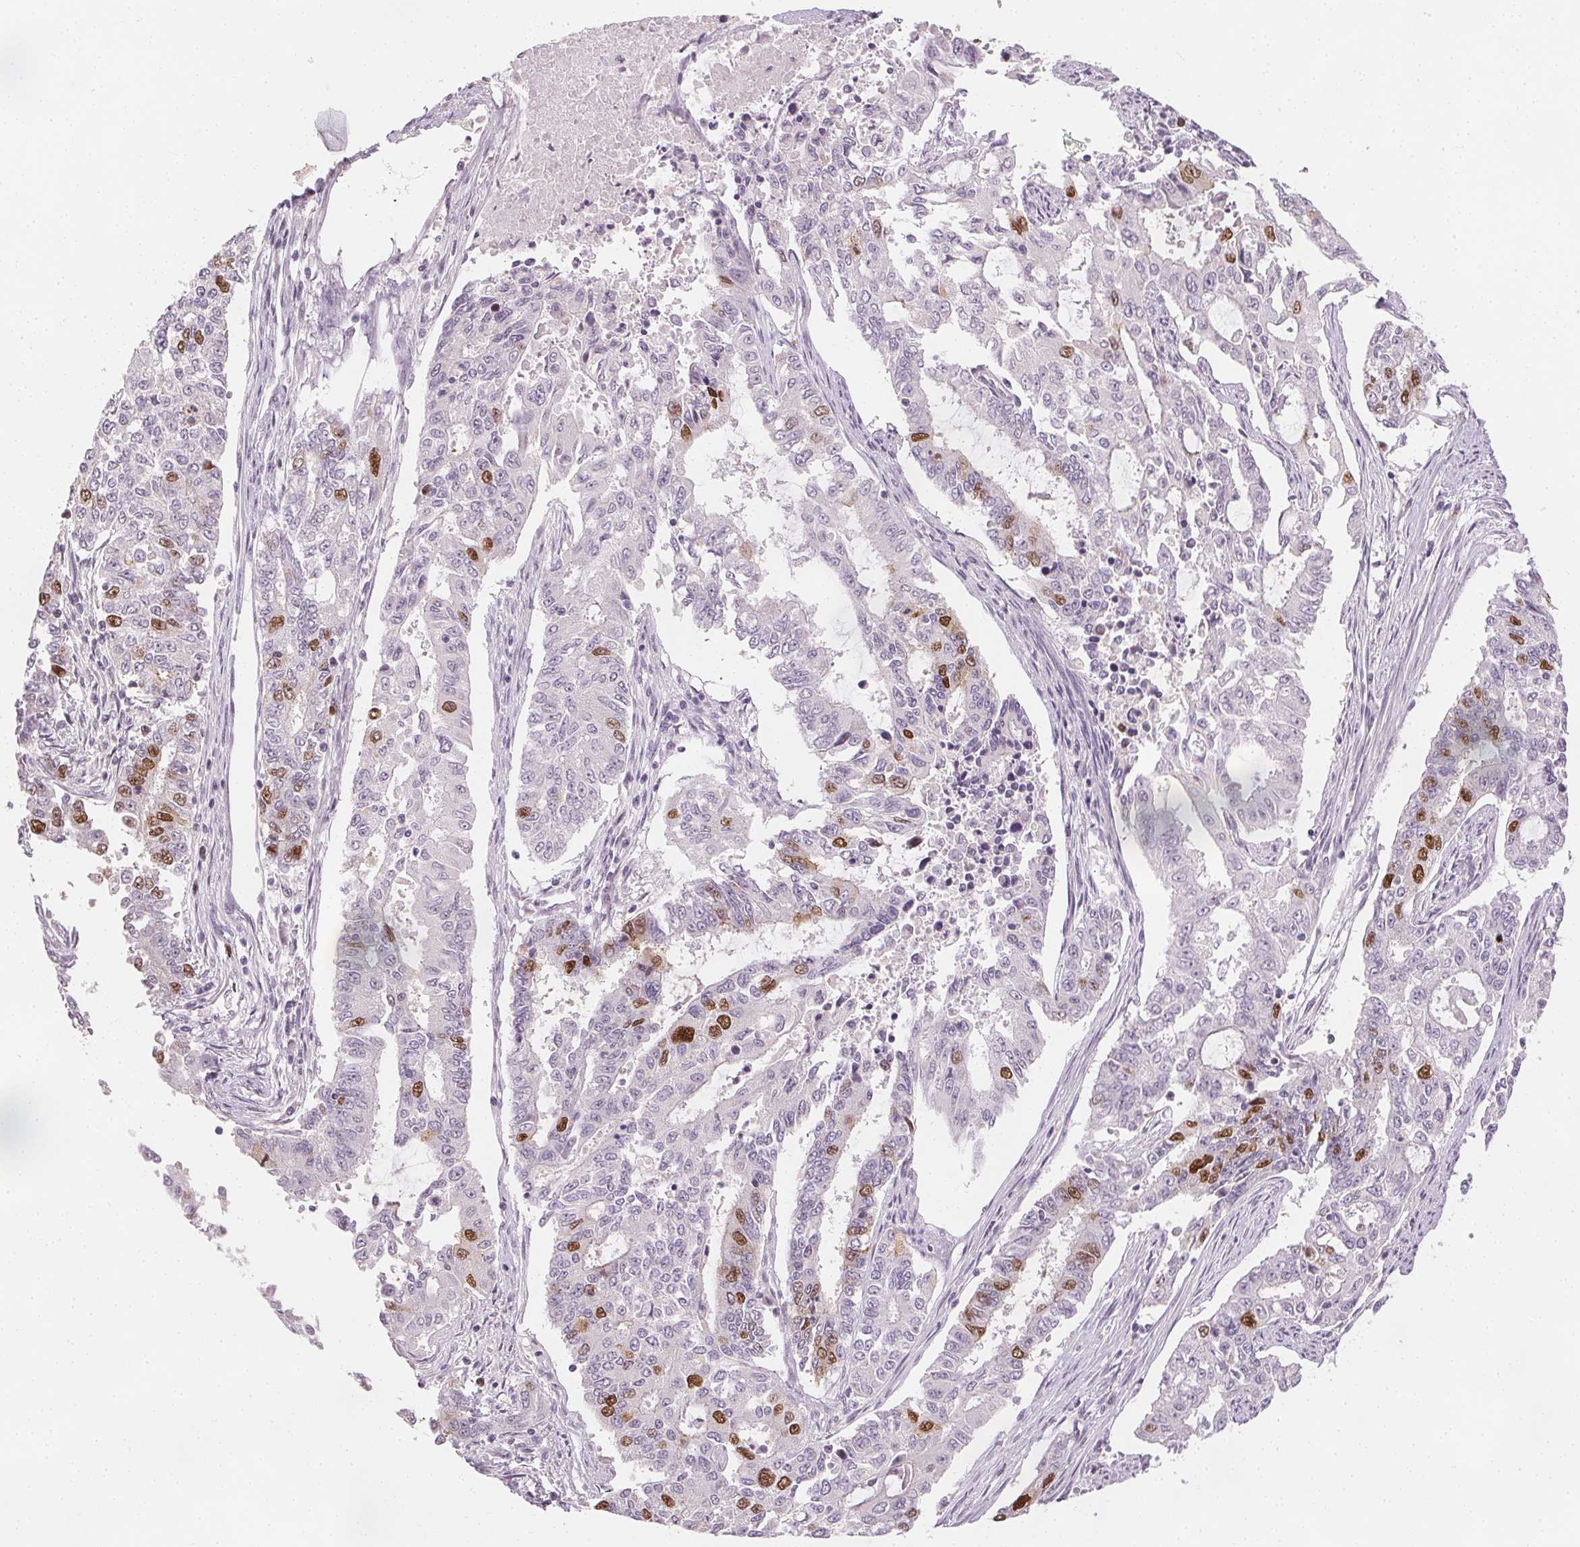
{"staining": {"intensity": "moderate", "quantity": "<25%", "location": "nuclear"}, "tissue": "endometrial cancer", "cell_type": "Tumor cells", "image_type": "cancer", "snomed": [{"axis": "morphology", "description": "Adenocarcinoma, NOS"}, {"axis": "topography", "description": "Uterus"}], "caption": "The image demonstrates staining of endometrial cancer (adenocarcinoma), revealing moderate nuclear protein expression (brown color) within tumor cells. Ihc stains the protein in brown and the nuclei are stained blue.", "gene": "ANLN", "patient": {"sex": "female", "age": 59}}